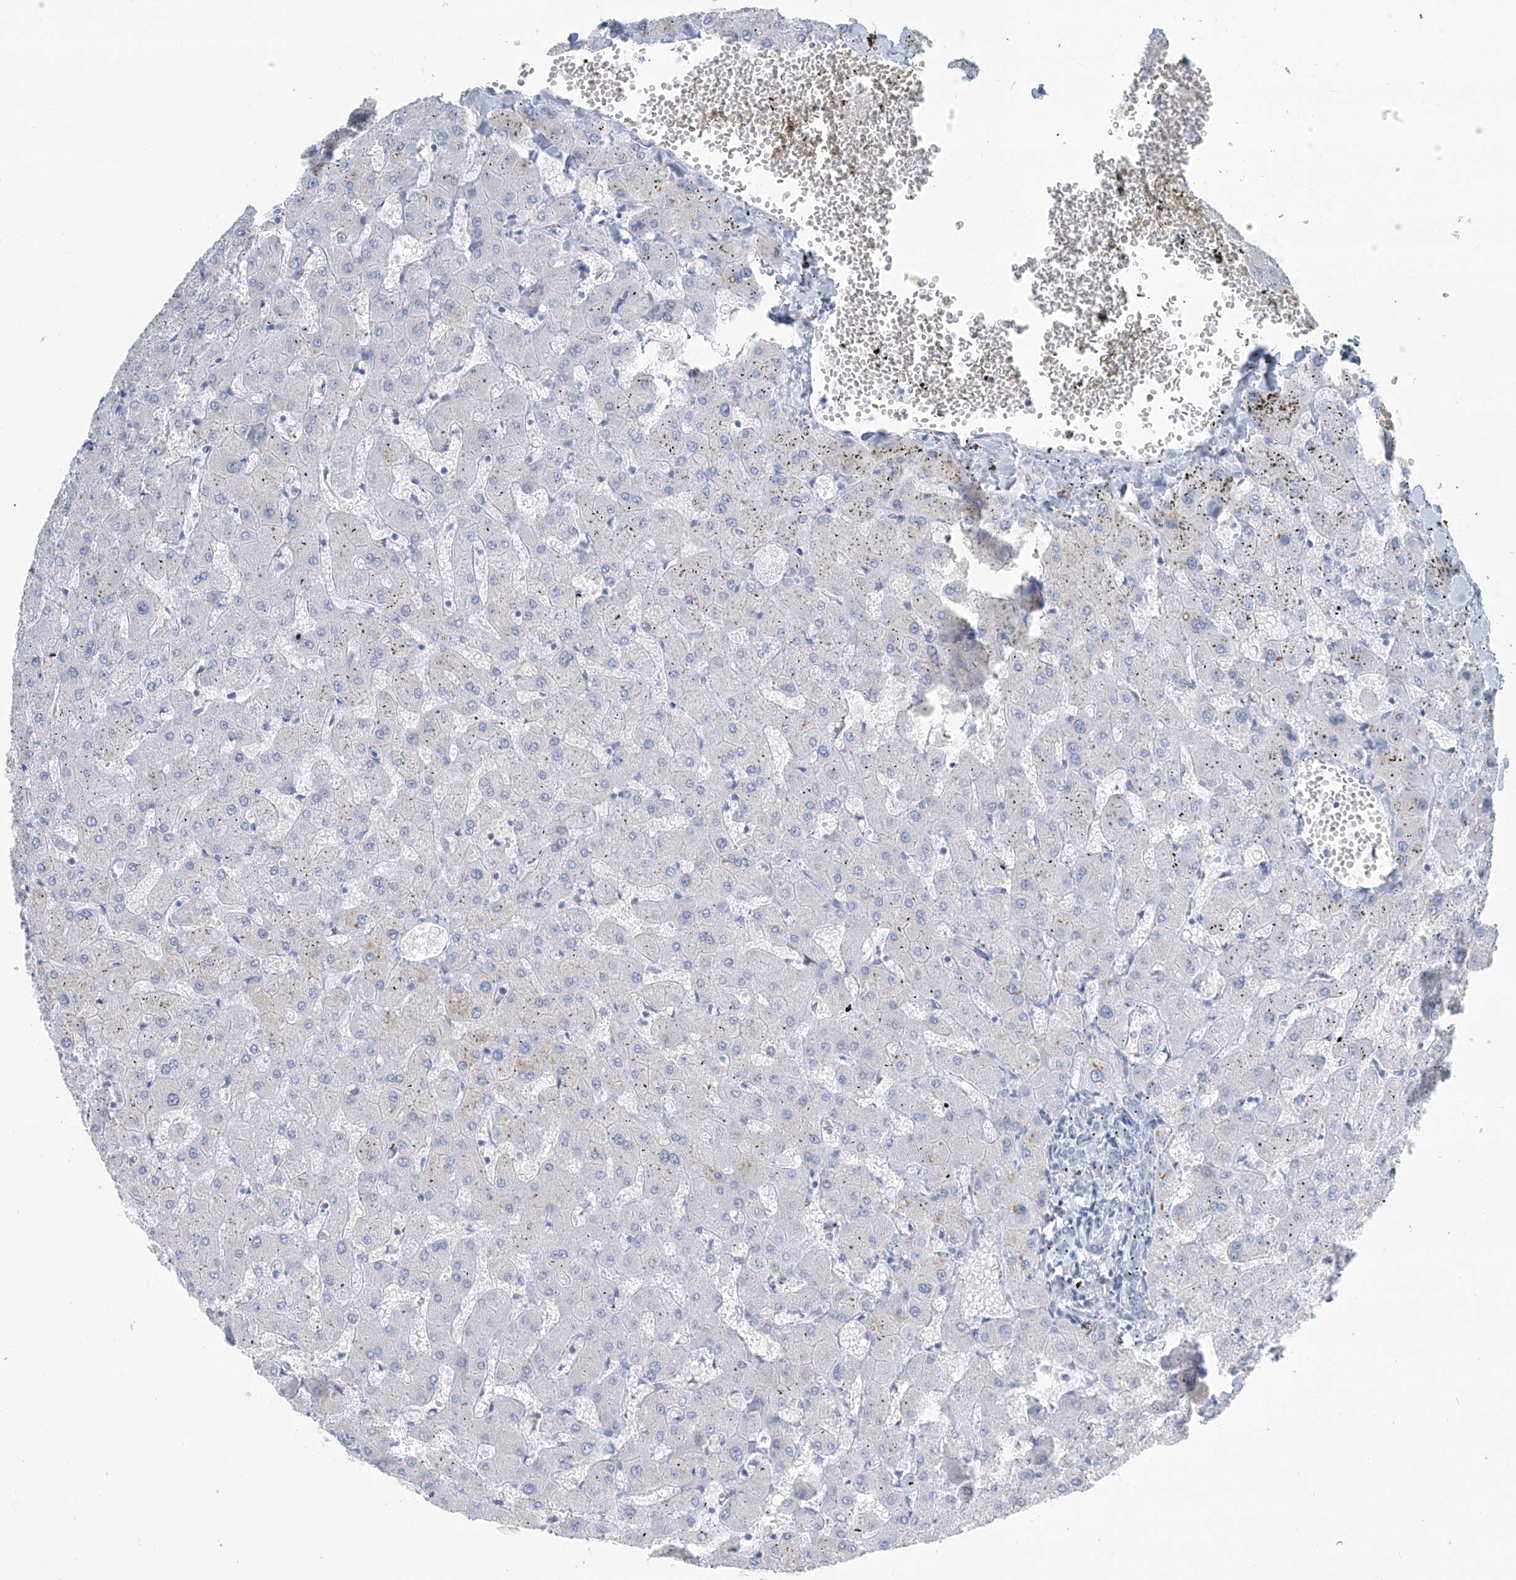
{"staining": {"intensity": "negative", "quantity": "none", "location": "none"}, "tissue": "liver", "cell_type": "Cholangiocytes", "image_type": "normal", "snomed": [{"axis": "morphology", "description": "Normal tissue, NOS"}, {"axis": "topography", "description": "Liver"}], "caption": "The histopathology image exhibits no staining of cholangiocytes in normal liver. Nuclei are stained in blue.", "gene": "SGO2", "patient": {"sex": "female", "age": 63}}